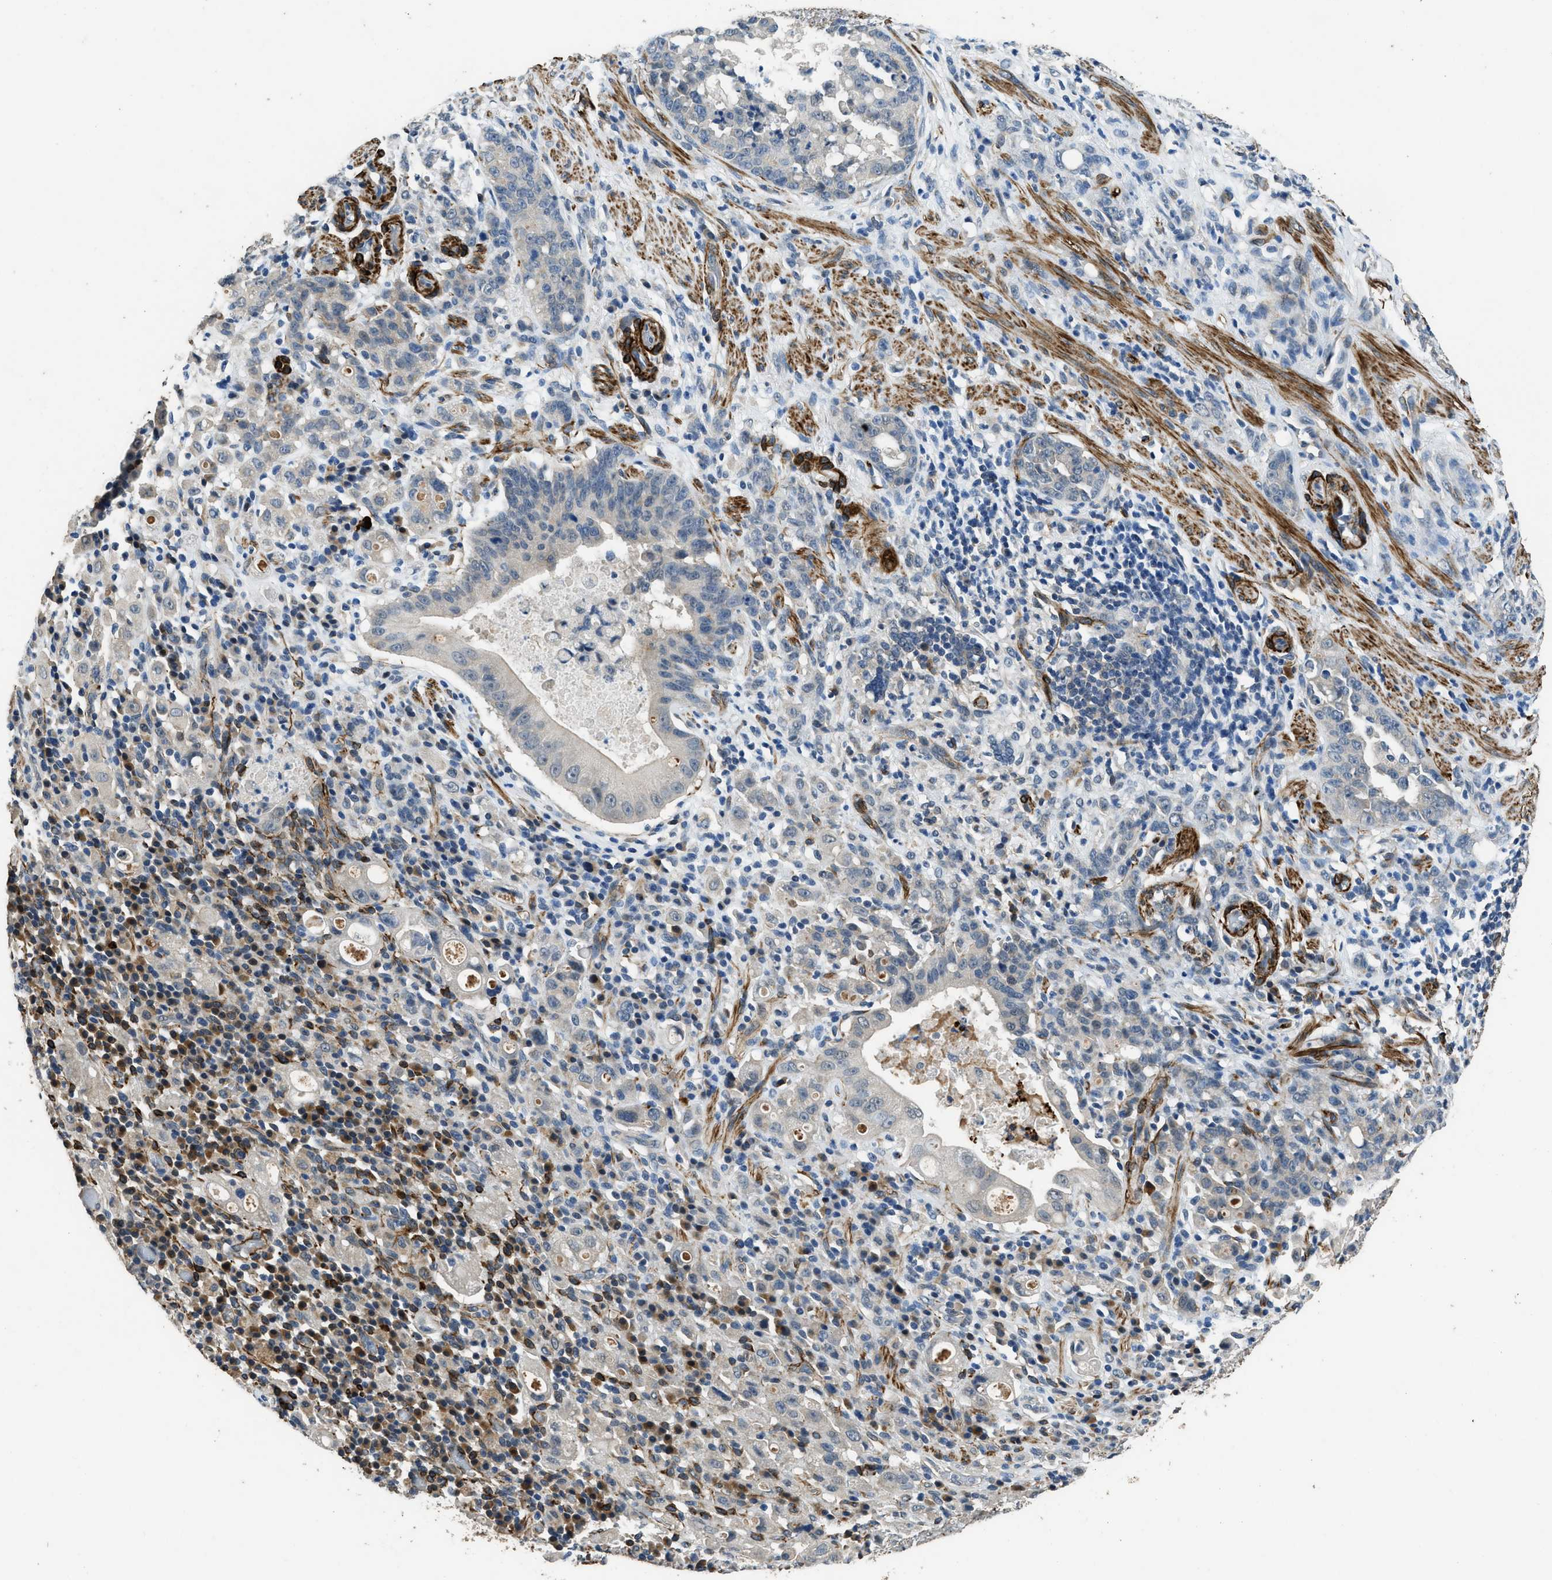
{"staining": {"intensity": "negative", "quantity": "none", "location": "none"}, "tissue": "stomach cancer", "cell_type": "Tumor cells", "image_type": "cancer", "snomed": [{"axis": "morphology", "description": "Adenocarcinoma, NOS"}, {"axis": "topography", "description": "Stomach, lower"}], "caption": "This is an immunohistochemistry photomicrograph of stomach adenocarcinoma. There is no expression in tumor cells.", "gene": "SYNM", "patient": {"sex": "male", "age": 88}}